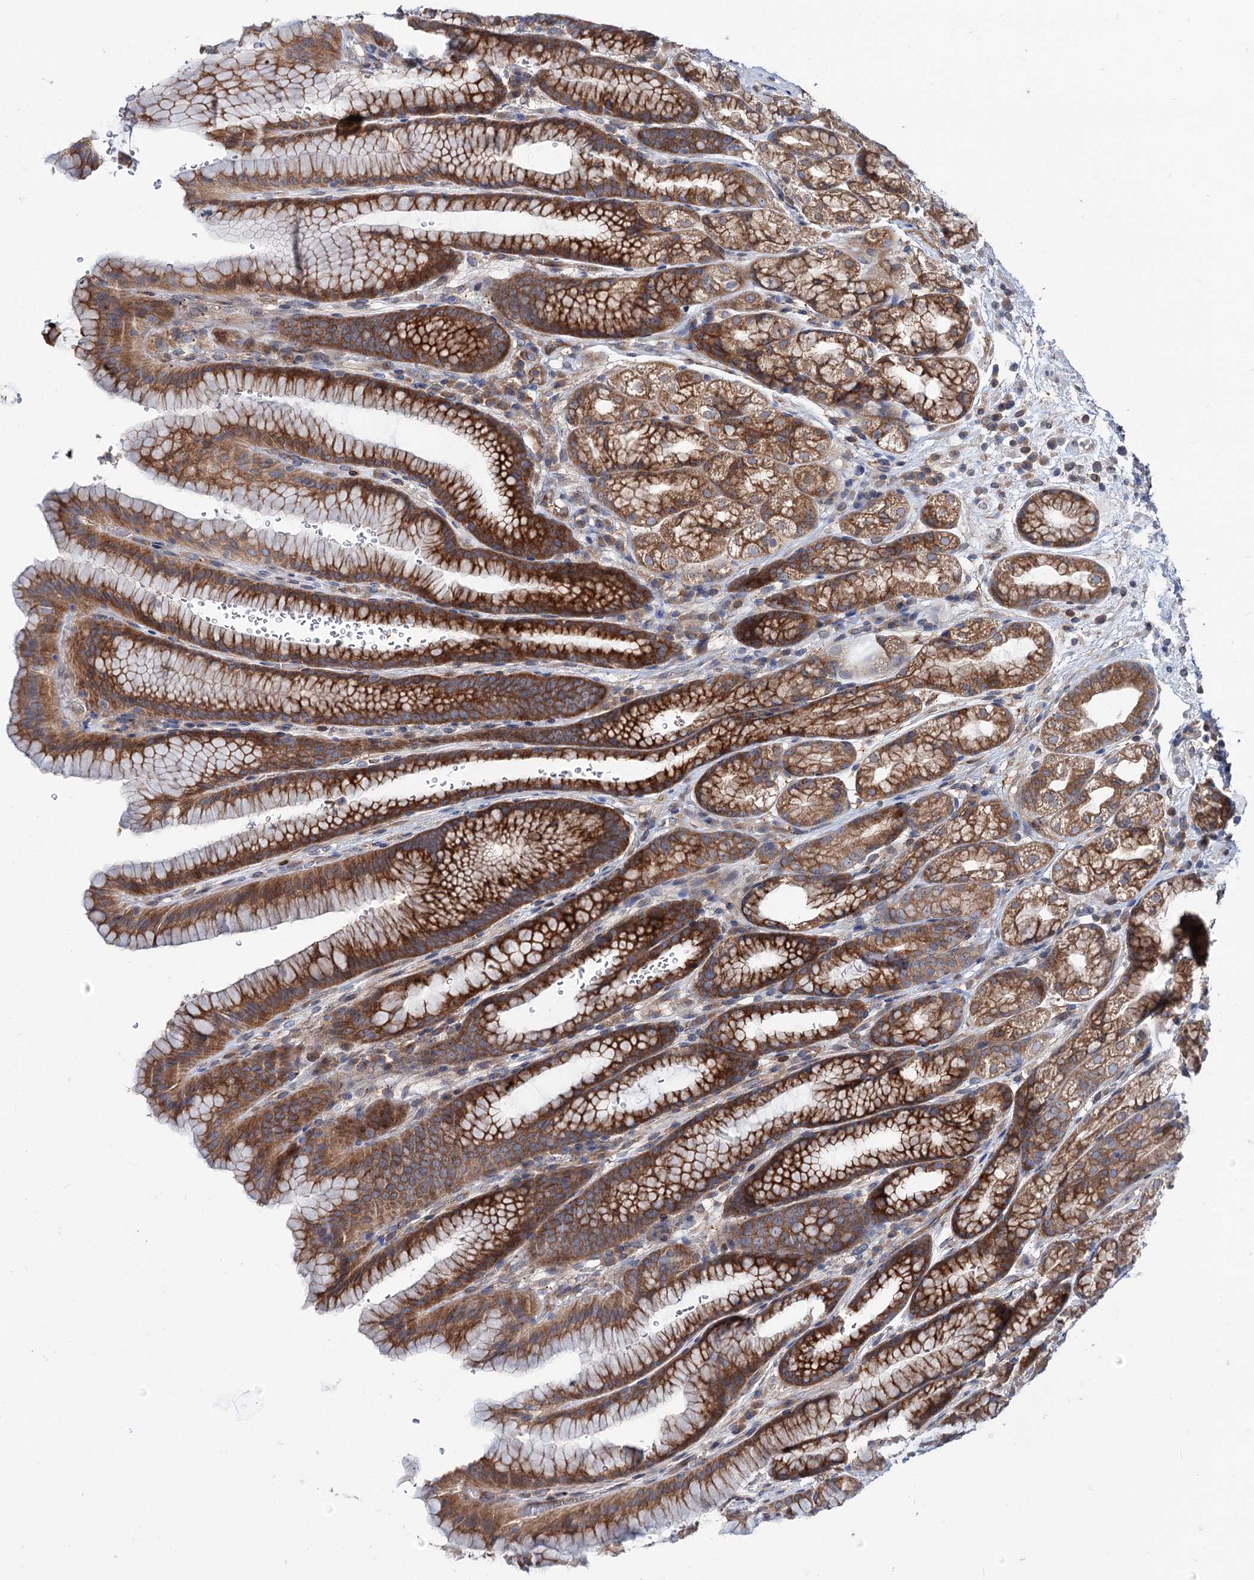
{"staining": {"intensity": "strong", "quantity": ">75%", "location": "cytoplasmic/membranous"}, "tissue": "stomach", "cell_type": "Glandular cells", "image_type": "normal", "snomed": [{"axis": "morphology", "description": "Normal tissue, NOS"}, {"axis": "morphology", "description": "Adenocarcinoma, NOS"}, {"axis": "topography", "description": "Stomach"}], "caption": "An IHC histopathology image of benign tissue is shown. Protein staining in brown highlights strong cytoplasmic/membranous positivity in stomach within glandular cells. The staining is performed using DAB (3,3'-diaminobenzidine) brown chromogen to label protein expression. The nuclei are counter-stained blue using hematoxylin.", "gene": "PTDSS2", "patient": {"sex": "male", "age": 57}}